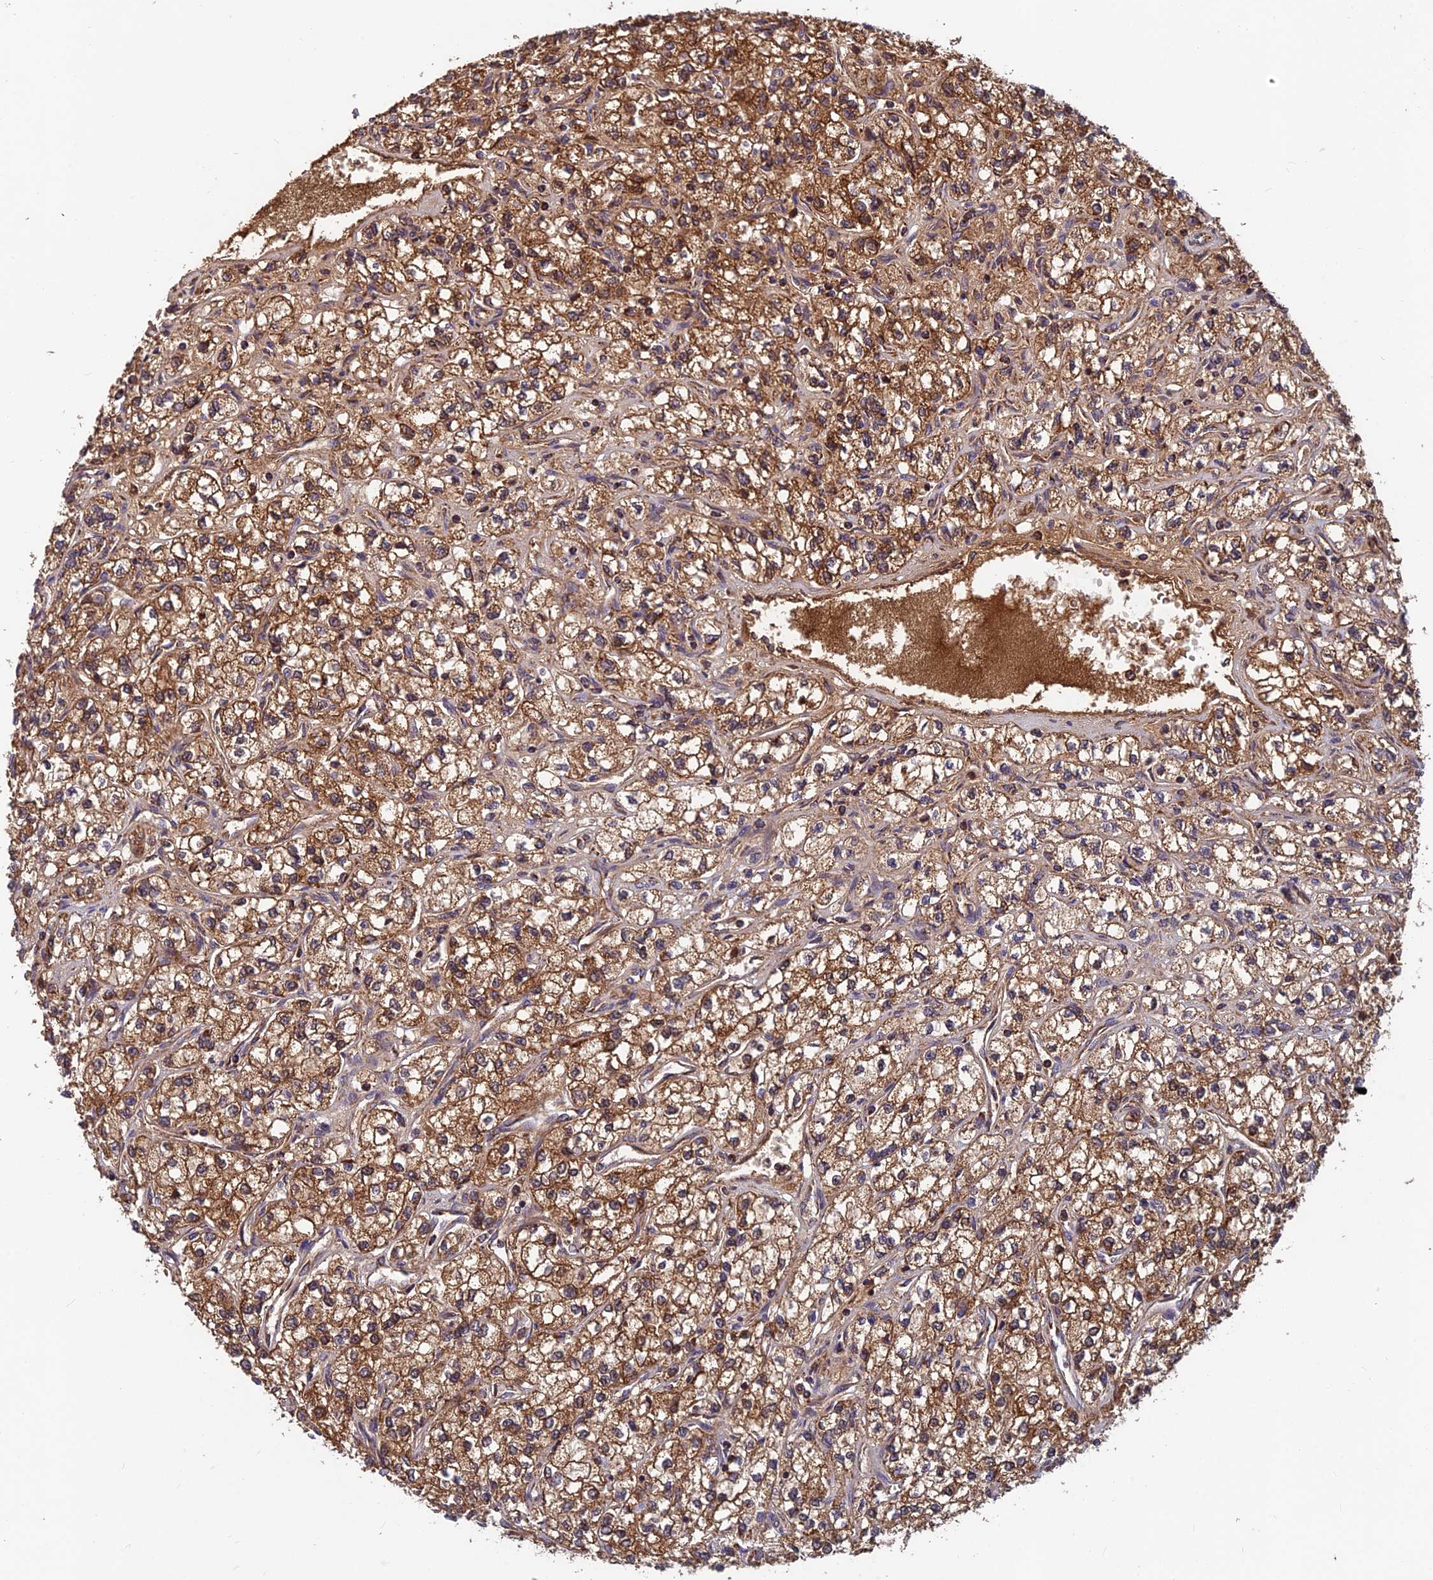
{"staining": {"intensity": "strong", "quantity": ">75%", "location": "cytoplasmic/membranous"}, "tissue": "renal cancer", "cell_type": "Tumor cells", "image_type": "cancer", "snomed": [{"axis": "morphology", "description": "Adenocarcinoma, NOS"}, {"axis": "topography", "description": "Kidney"}], "caption": "Renal cancer stained with a brown dye shows strong cytoplasmic/membranous positive expression in about >75% of tumor cells.", "gene": "CCDC15", "patient": {"sex": "male", "age": 80}}